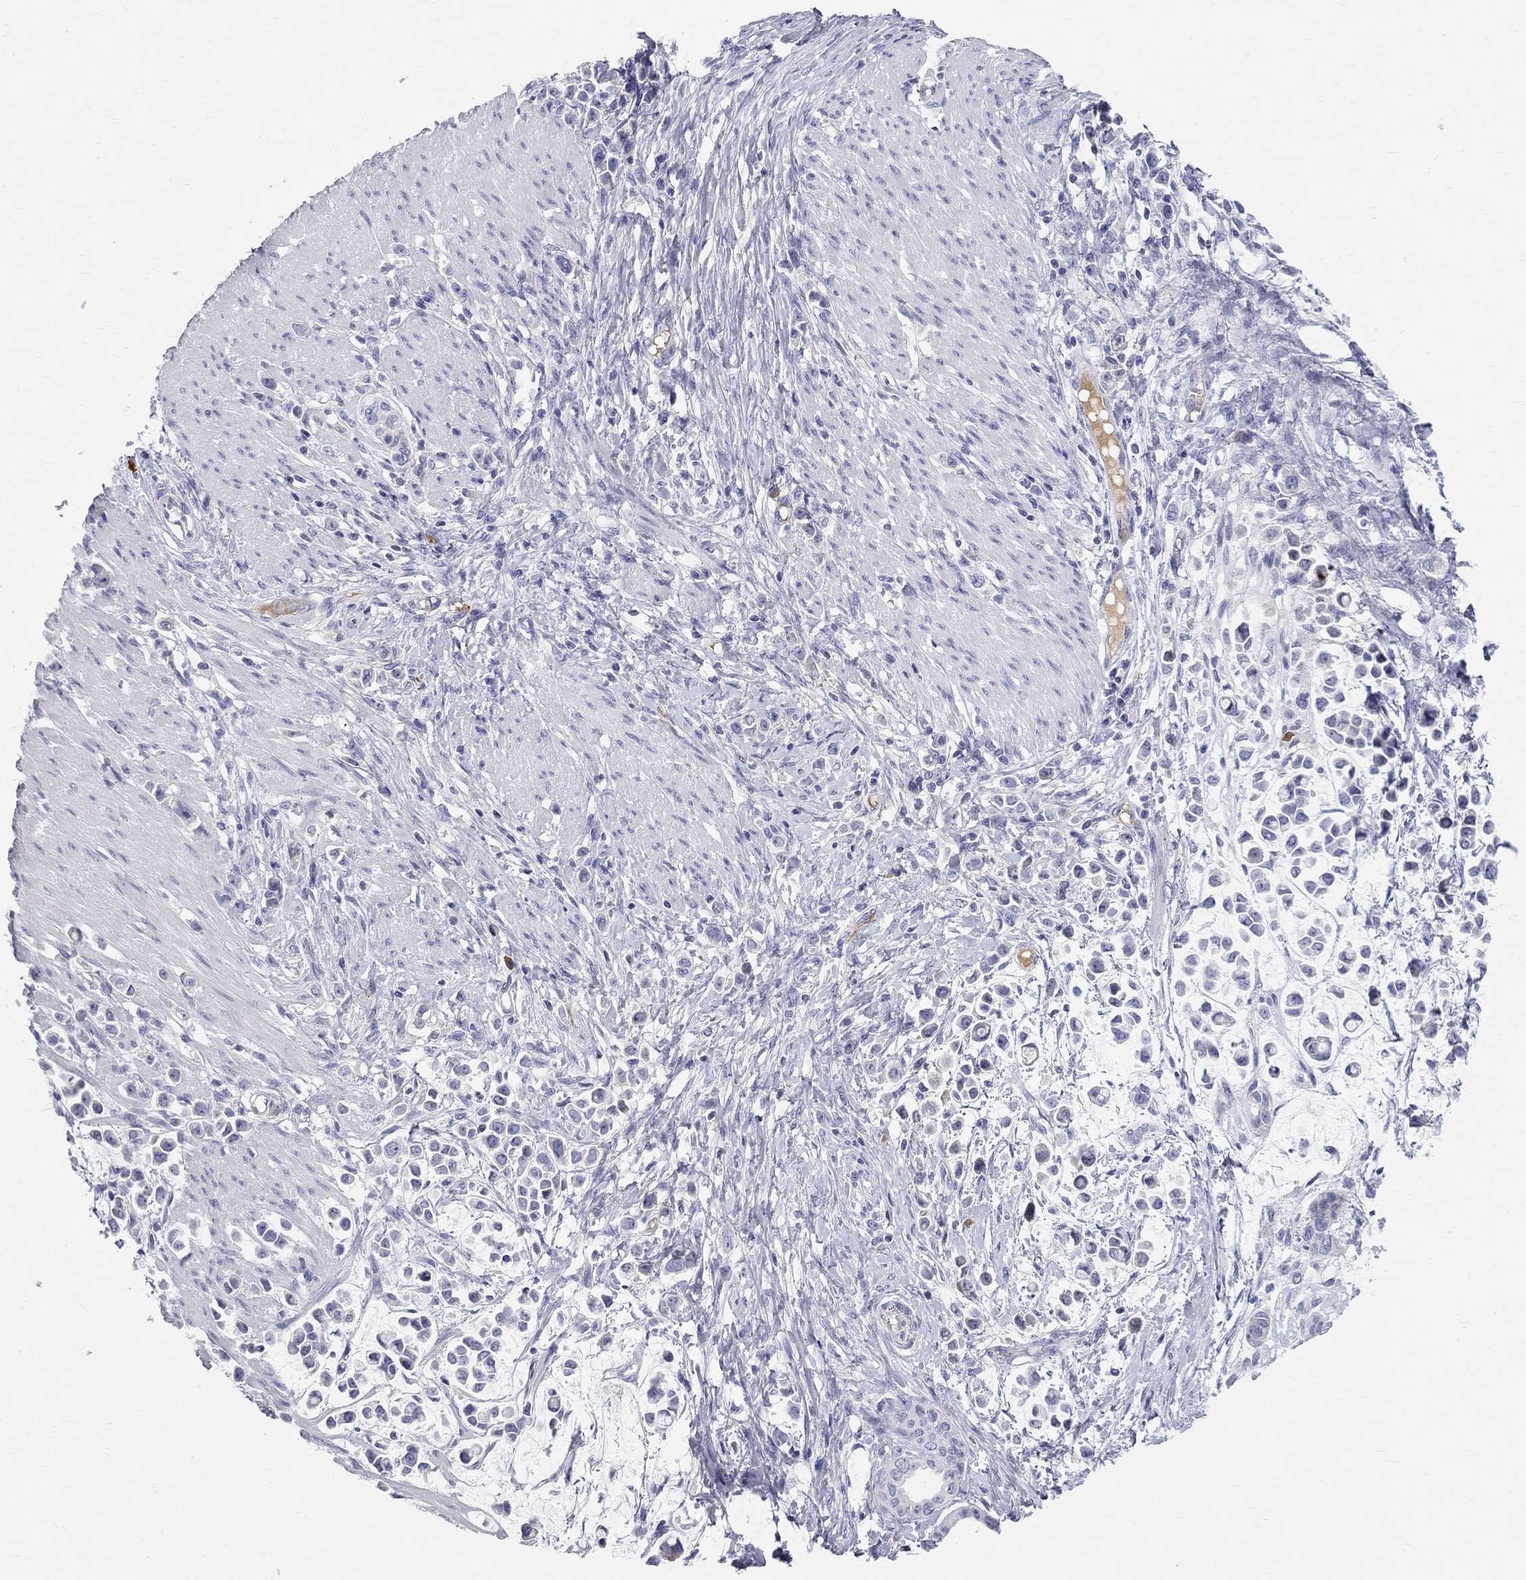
{"staining": {"intensity": "negative", "quantity": "none", "location": "none"}, "tissue": "stomach cancer", "cell_type": "Tumor cells", "image_type": "cancer", "snomed": [{"axis": "morphology", "description": "Adenocarcinoma, NOS"}, {"axis": "topography", "description": "Stomach"}], "caption": "Immunohistochemistry (IHC) histopathology image of neoplastic tissue: adenocarcinoma (stomach) stained with DAB (3,3'-diaminobenzidine) exhibits no significant protein expression in tumor cells.", "gene": "PHOX2B", "patient": {"sex": "male", "age": 82}}